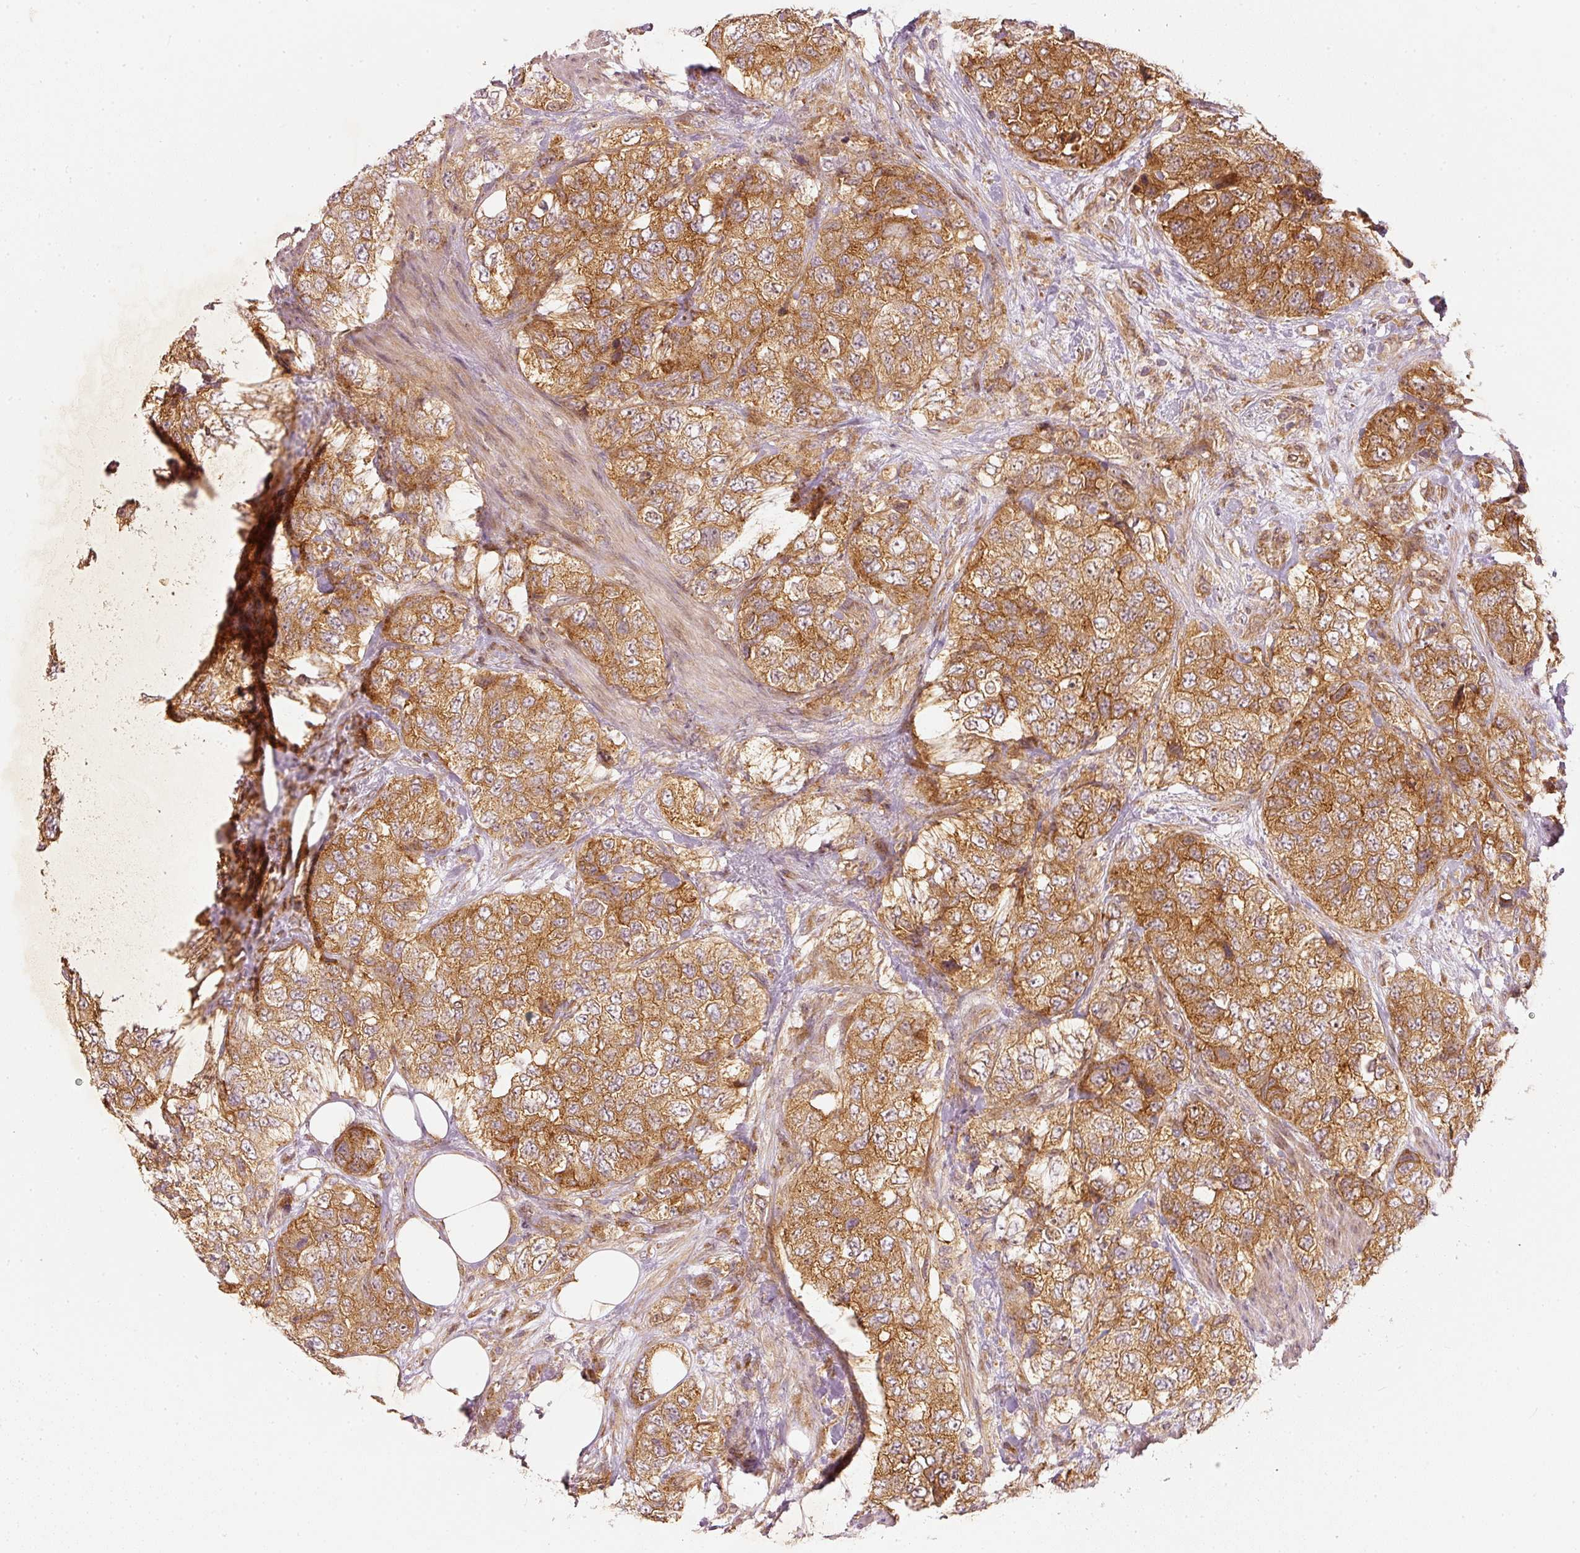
{"staining": {"intensity": "strong", "quantity": ">75%", "location": "cytoplasmic/membranous"}, "tissue": "urothelial cancer", "cell_type": "Tumor cells", "image_type": "cancer", "snomed": [{"axis": "morphology", "description": "Urothelial carcinoma, High grade"}, {"axis": "topography", "description": "Urinary bladder"}], "caption": "DAB immunohistochemical staining of urothelial cancer exhibits strong cytoplasmic/membranous protein expression in about >75% of tumor cells.", "gene": "ZNF580", "patient": {"sex": "female", "age": 78}}